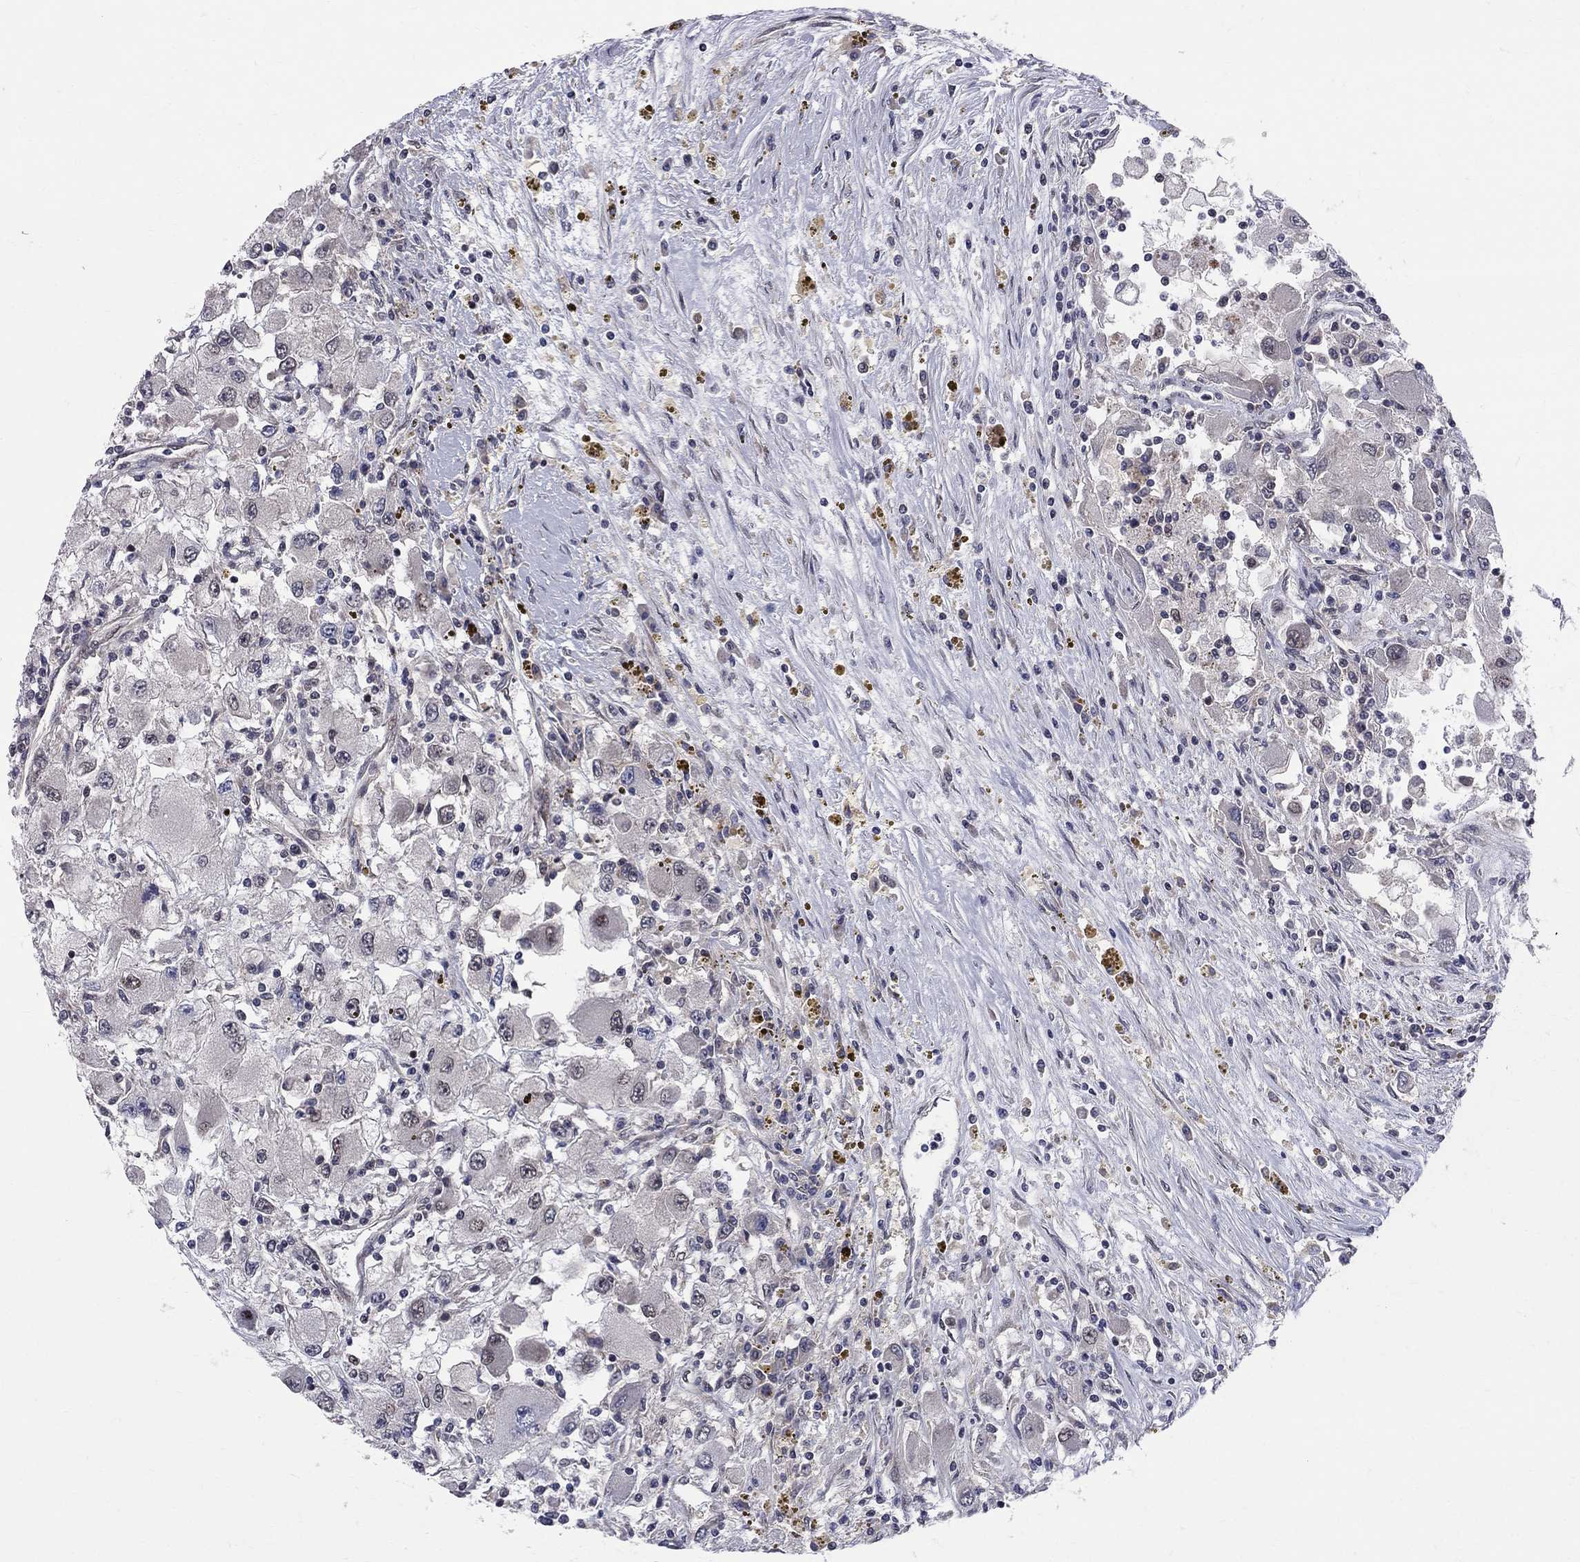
{"staining": {"intensity": "negative", "quantity": "none", "location": "none"}, "tissue": "renal cancer", "cell_type": "Tumor cells", "image_type": "cancer", "snomed": [{"axis": "morphology", "description": "Adenocarcinoma, NOS"}, {"axis": "topography", "description": "Kidney"}], "caption": "Tumor cells are negative for brown protein staining in adenocarcinoma (renal).", "gene": "CNOT11", "patient": {"sex": "female", "age": 67}}